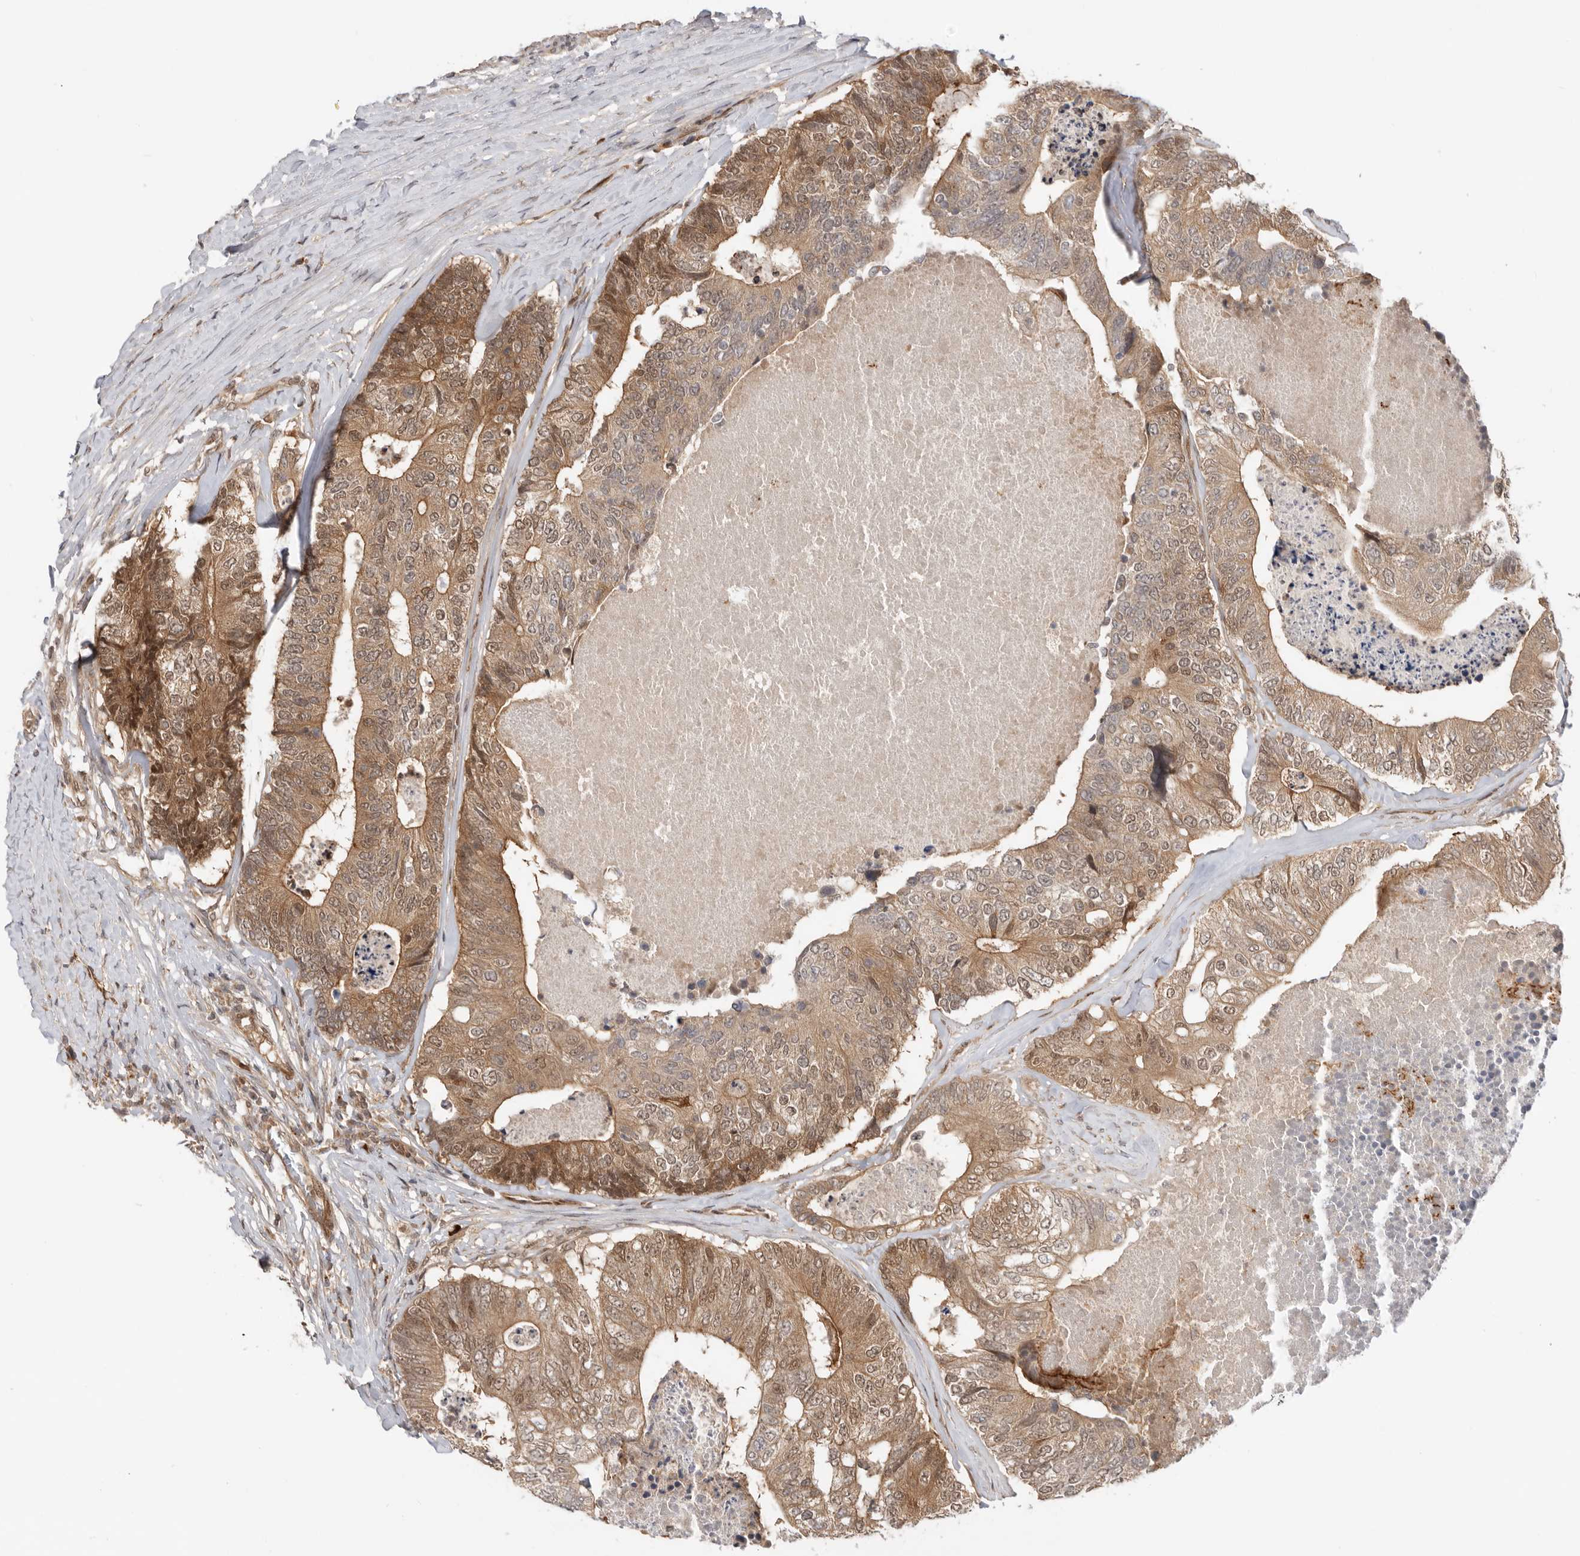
{"staining": {"intensity": "moderate", "quantity": "25%-75%", "location": "cytoplasmic/membranous,nuclear"}, "tissue": "colorectal cancer", "cell_type": "Tumor cells", "image_type": "cancer", "snomed": [{"axis": "morphology", "description": "Adenocarcinoma, NOS"}, {"axis": "topography", "description": "Colon"}], "caption": "Immunohistochemistry (IHC) of human adenocarcinoma (colorectal) reveals medium levels of moderate cytoplasmic/membranous and nuclear positivity in approximately 25%-75% of tumor cells.", "gene": "DCAF8", "patient": {"sex": "female", "age": 67}}